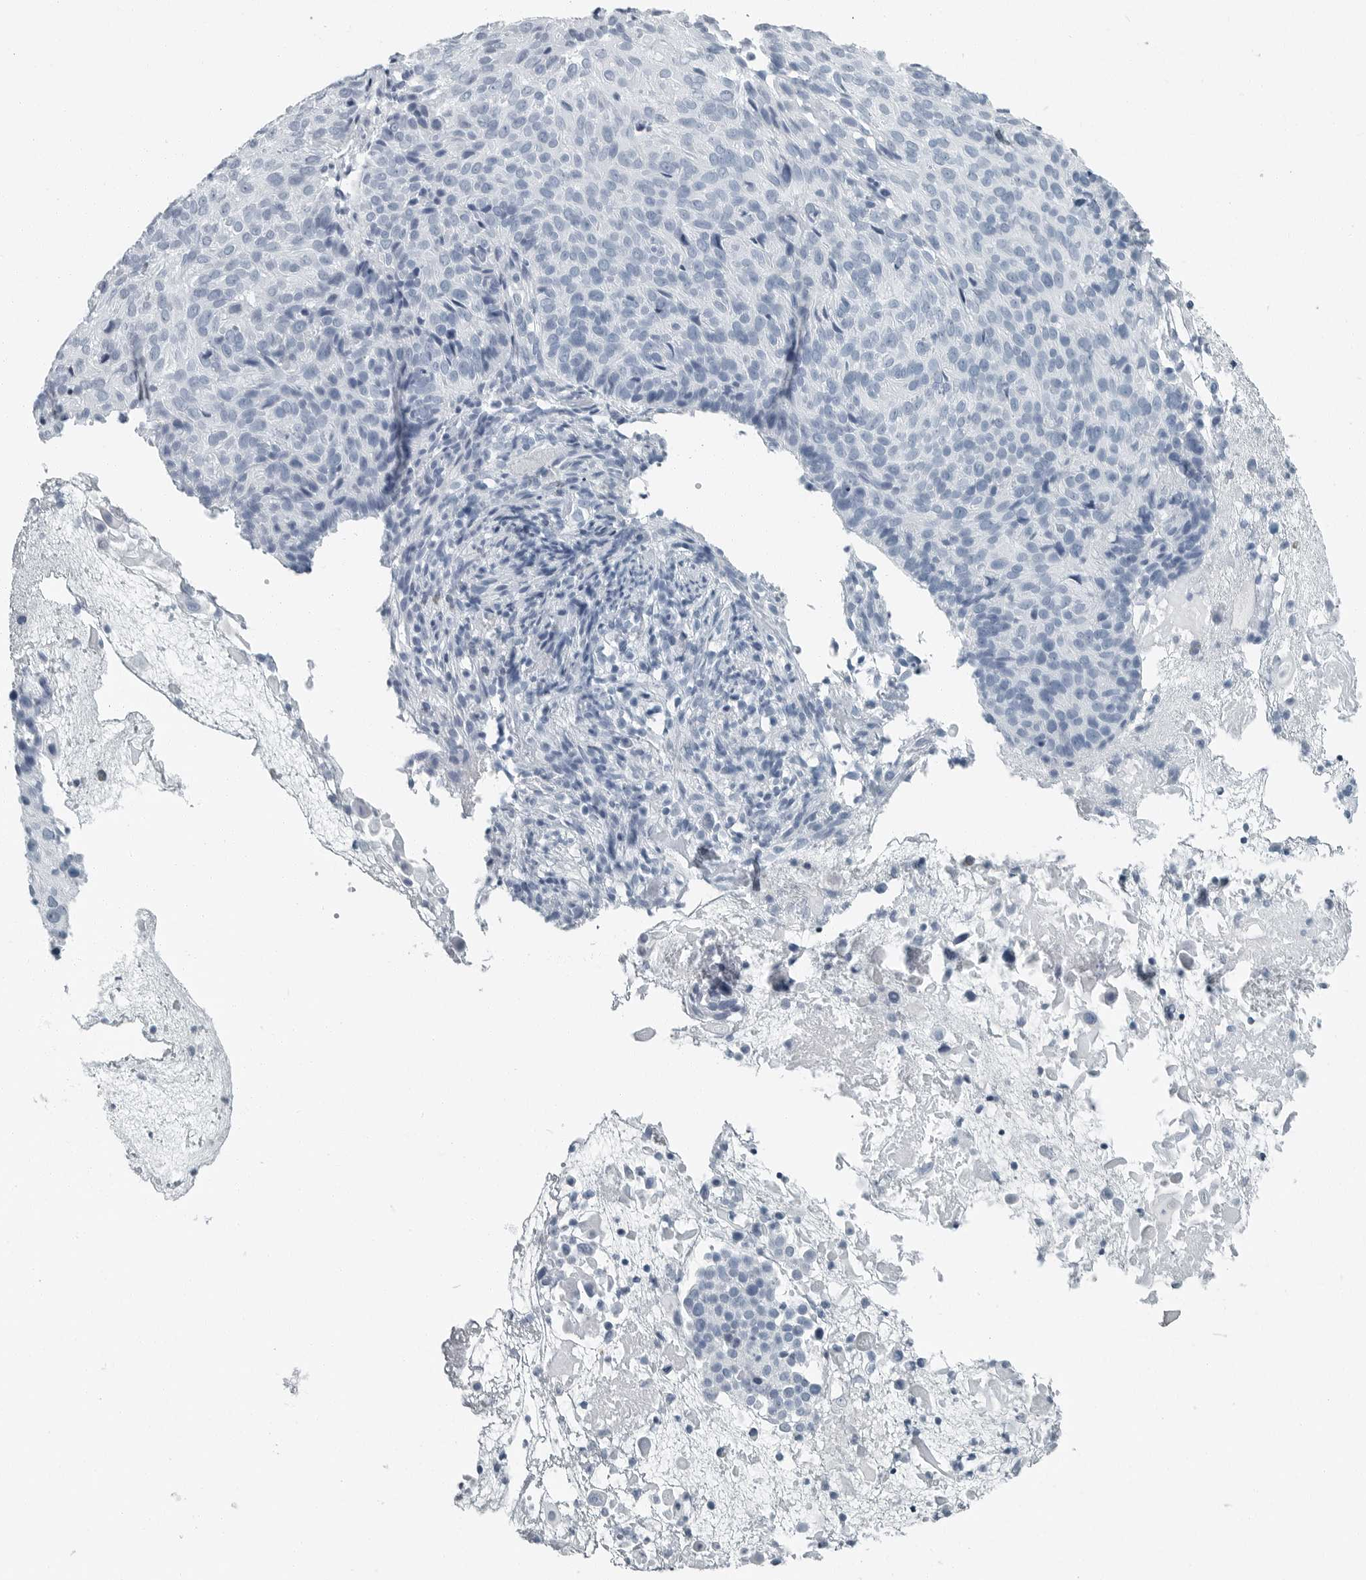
{"staining": {"intensity": "negative", "quantity": "none", "location": "none"}, "tissue": "cervical cancer", "cell_type": "Tumor cells", "image_type": "cancer", "snomed": [{"axis": "morphology", "description": "Squamous cell carcinoma, NOS"}, {"axis": "topography", "description": "Cervix"}], "caption": "A micrograph of cervical squamous cell carcinoma stained for a protein exhibits no brown staining in tumor cells. Nuclei are stained in blue.", "gene": "ZPBP2", "patient": {"sex": "female", "age": 74}}